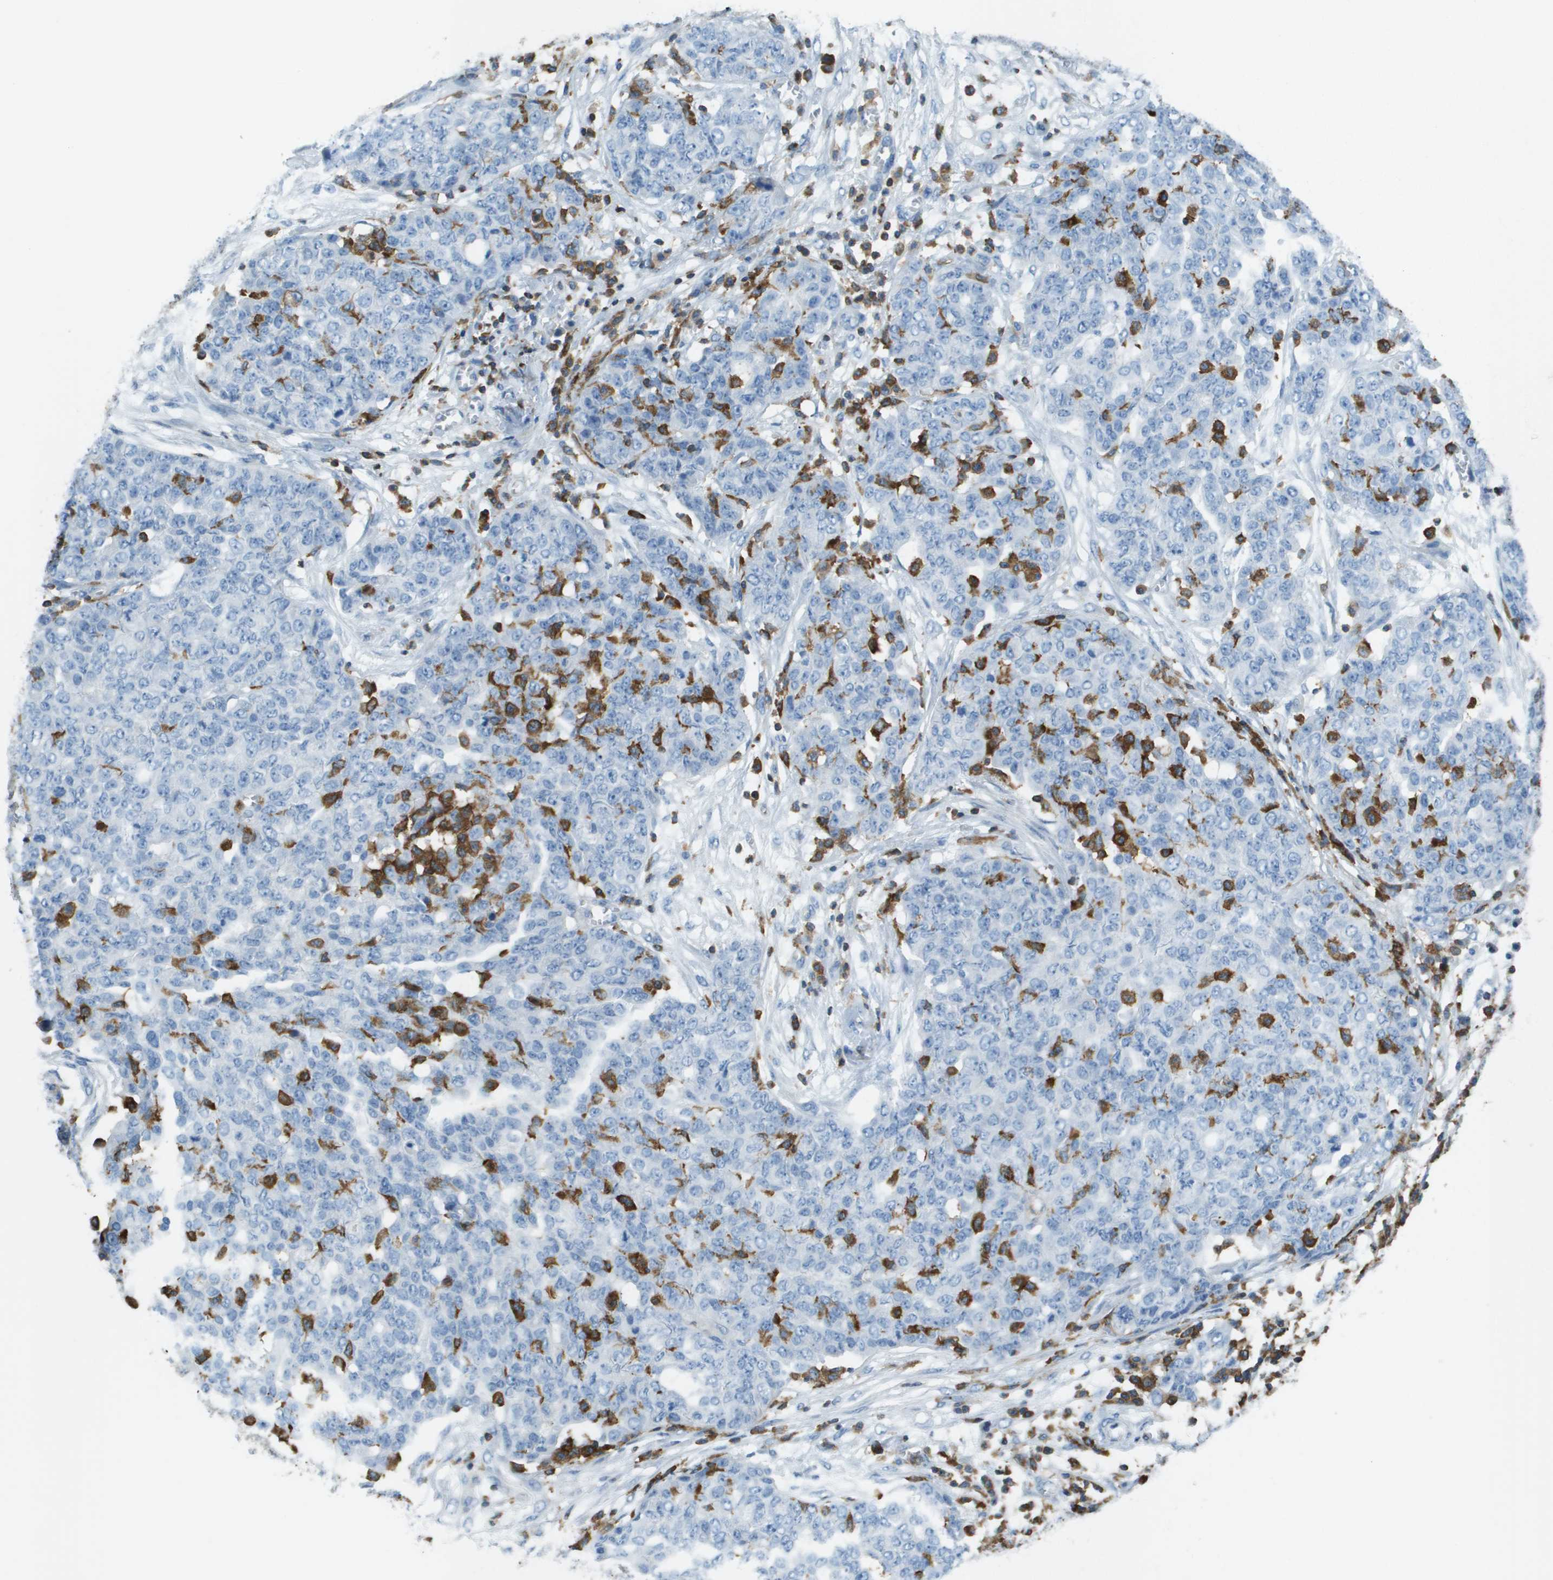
{"staining": {"intensity": "negative", "quantity": "none", "location": "none"}, "tissue": "ovarian cancer", "cell_type": "Tumor cells", "image_type": "cancer", "snomed": [{"axis": "morphology", "description": "Cystadenocarcinoma, serous, NOS"}, {"axis": "topography", "description": "Soft tissue"}, {"axis": "topography", "description": "Ovary"}], "caption": "This histopathology image is of ovarian serous cystadenocarcinoma stained with immunohistochemistry to label a protein in brown with the nuclei are counter-stained blue. There is no expression in tumor cells.", "gene": "APBB1IP", "patient": {"sex": "female", "age": 57}}